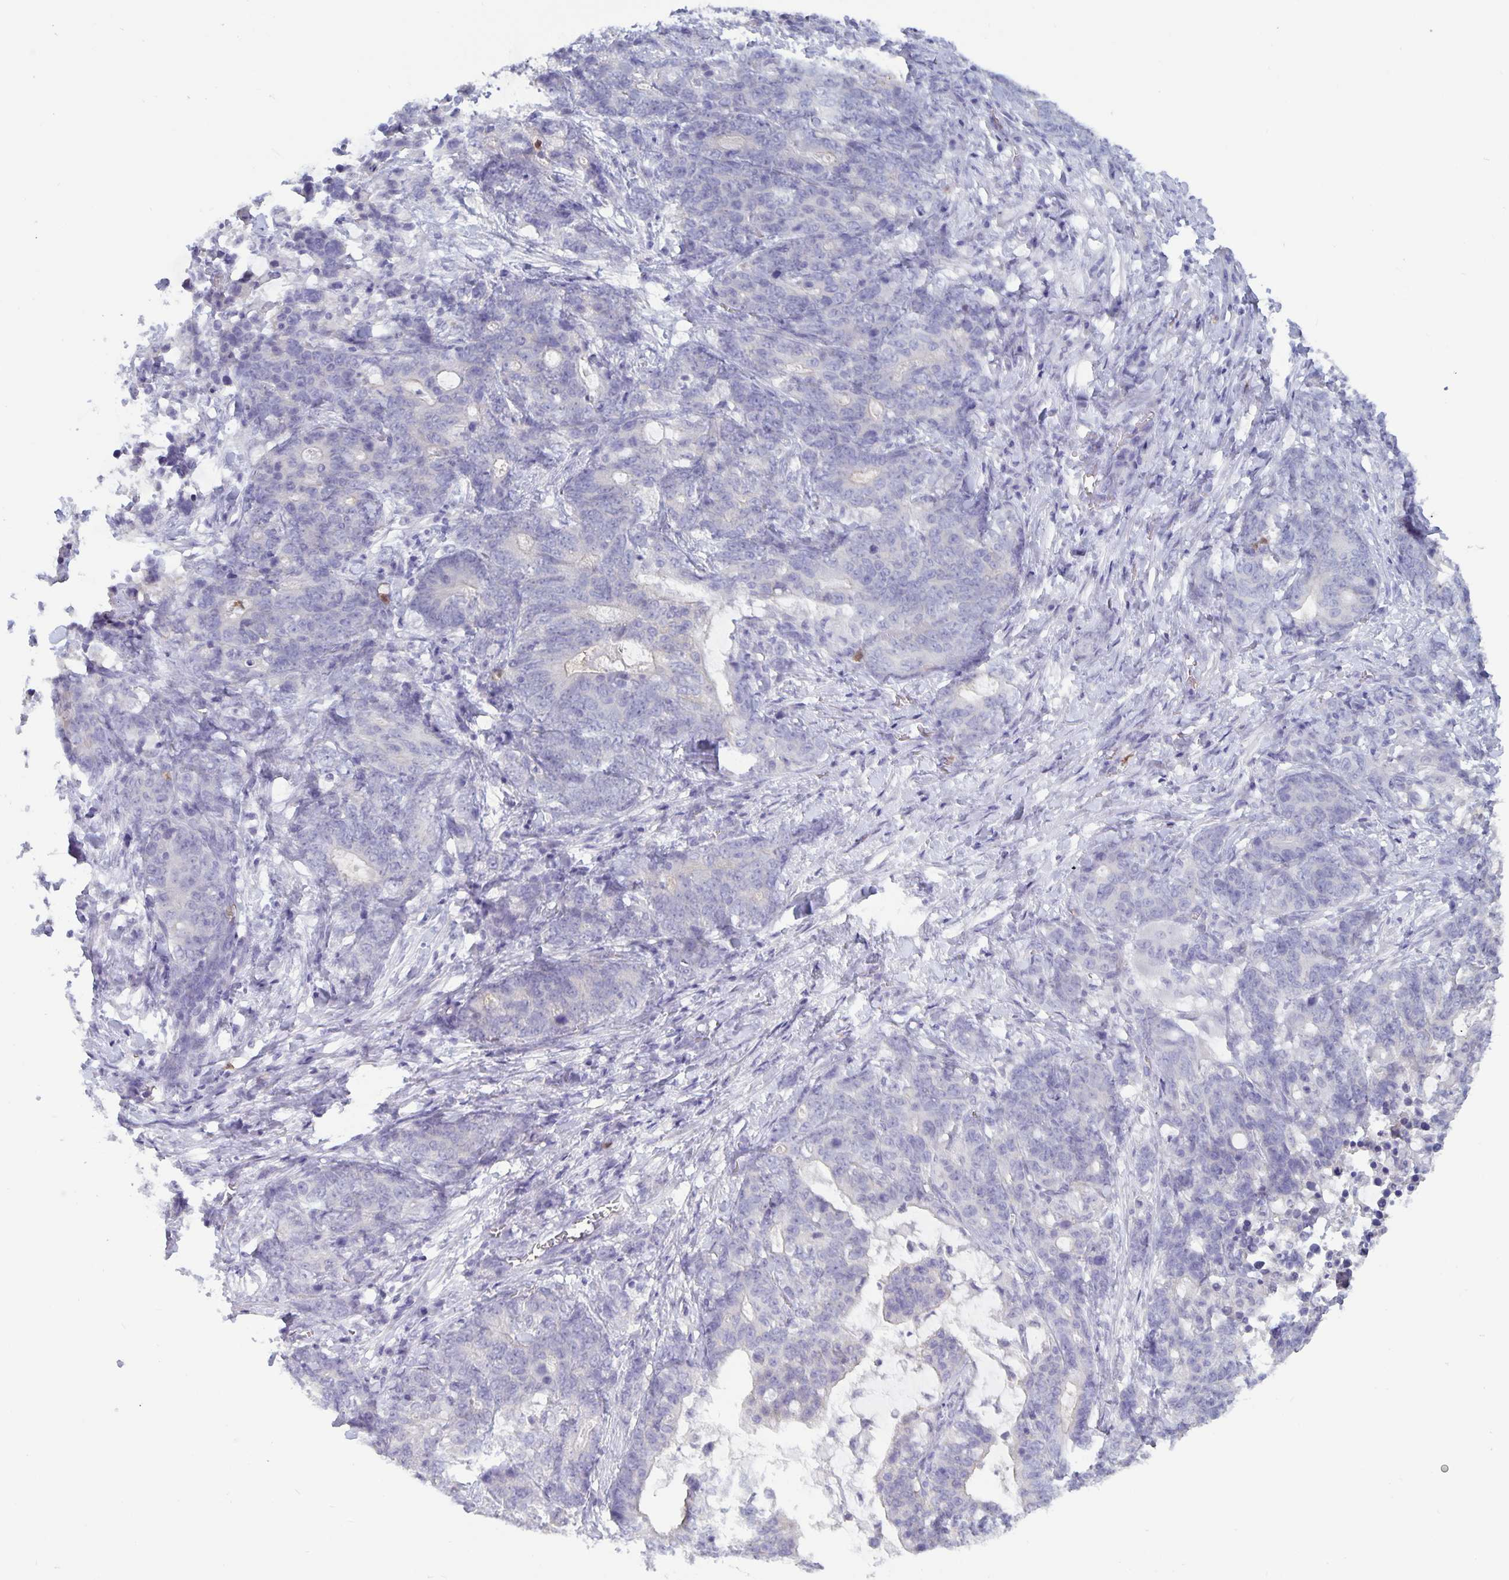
{"staining": {"intensity": "negative", "quantity": "none", "location": "none"}, "tissue": "stomach cancer", "cell_type": "Tumor cells", "image_type": "cancer", "snomed": [{"axis": "morphology", "description": "Normal tissue, NOS"}, {"axis": "morphology", "description": "Adenocarcinoma, NOS"}, {"axis": "topography", "description": "Stomach"}], "caption": "Stomach cancer stained for a protein using immunohistochemistry (IHC) exhibits no expression tumor cells.", "gene": "PLCB3", "patient": {"sex": "female", "age": 64}}